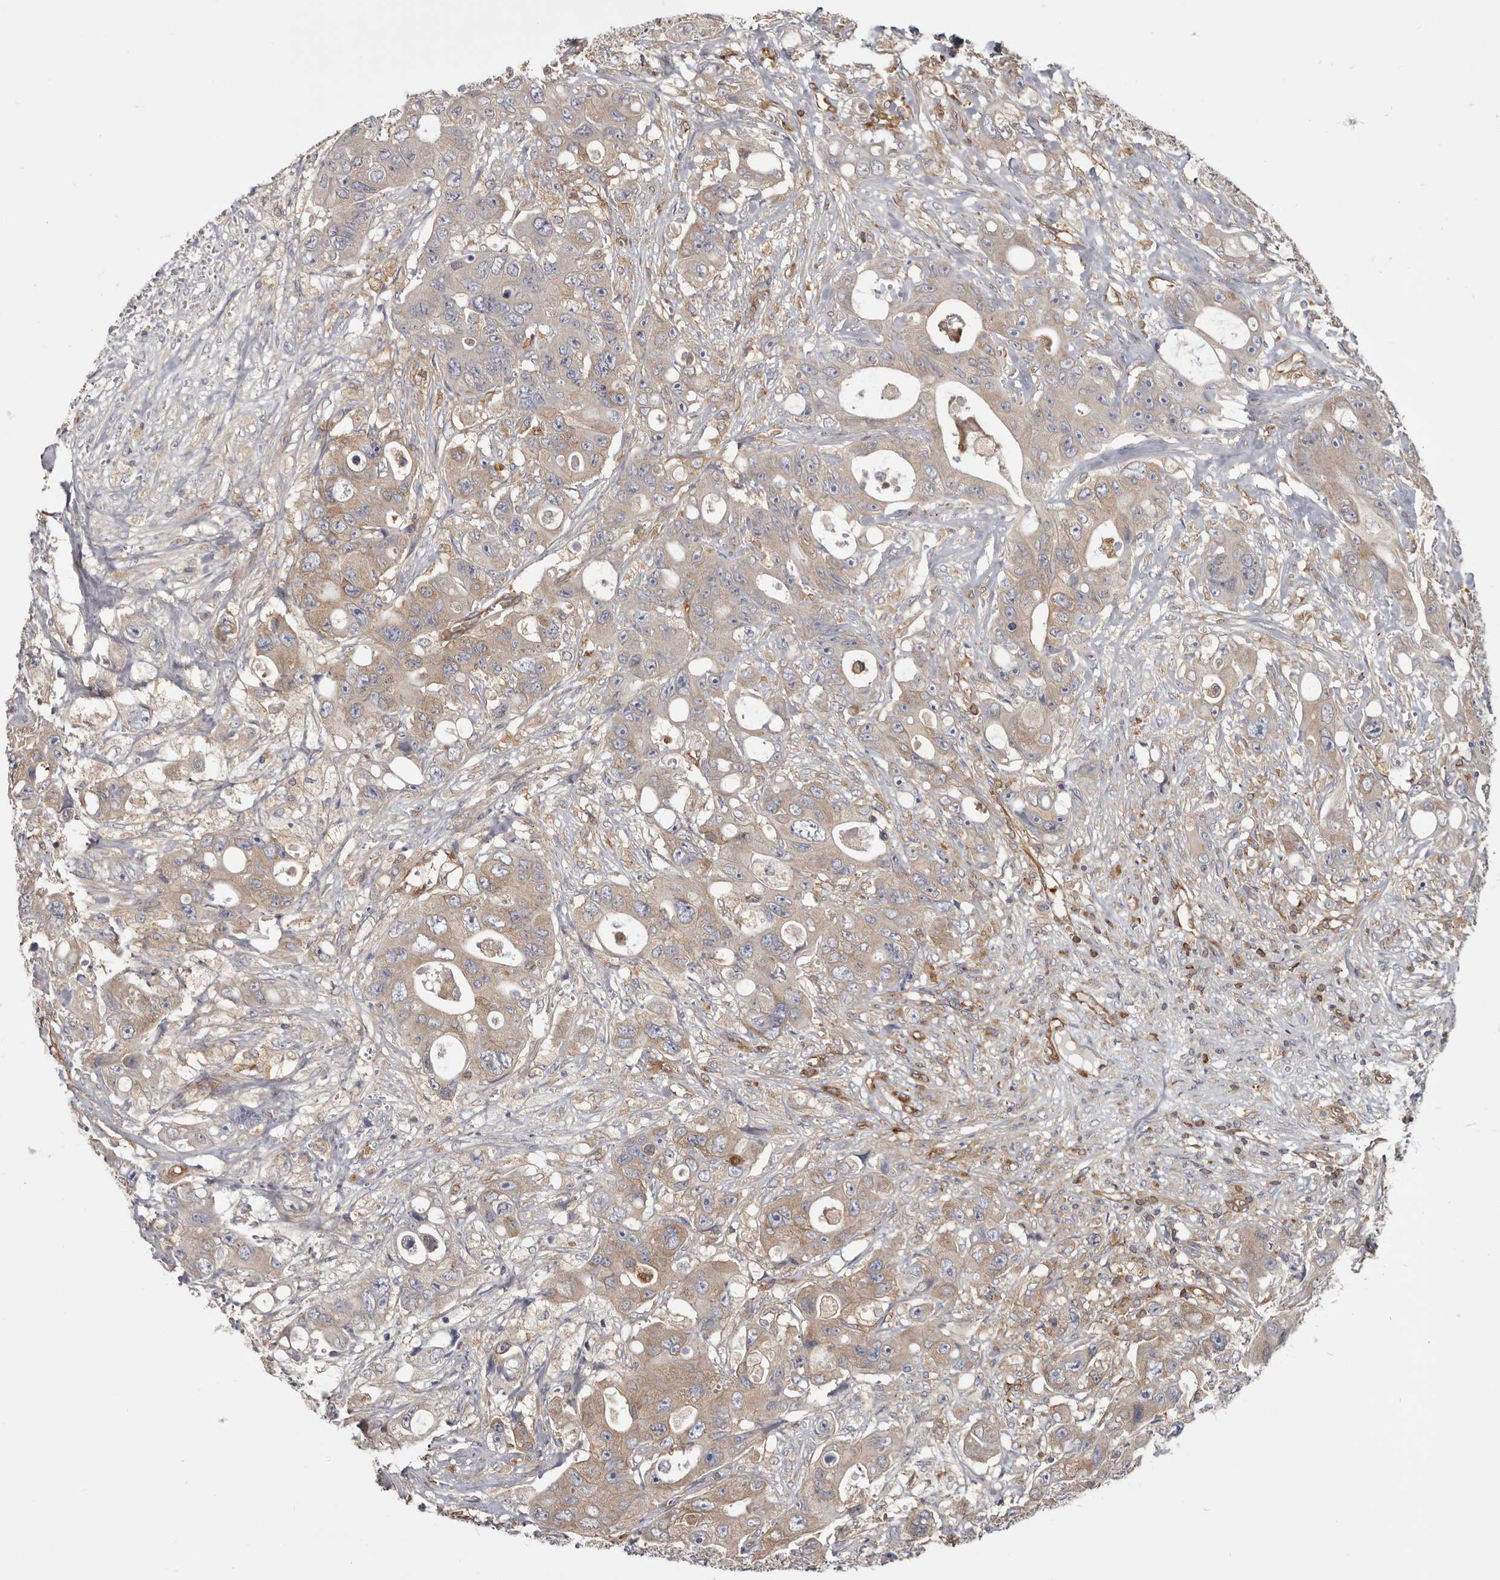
{"staining": {"intensity": "weak", "quantity": "25%-75%", "location": "cytoplasmic/membranous"}, "tissue": "colorectal cancer", "cell_type": "Tumor cells", "image_type": "cancer", "snomed": [{"axis": "morphology", "description": "Adenocarcinoma, NOS"}, {"axis": "topography", "description": "Colon"}], "caption": "About 25%-75% of tumor cells in adenocarcinoma (colorectal) exhibit weak cytoplasmic/membranous protein staining as visualized by brown immunohistochemical staining.", "gene": "CBL", "patient": {"sex": "female", "age": 46}}